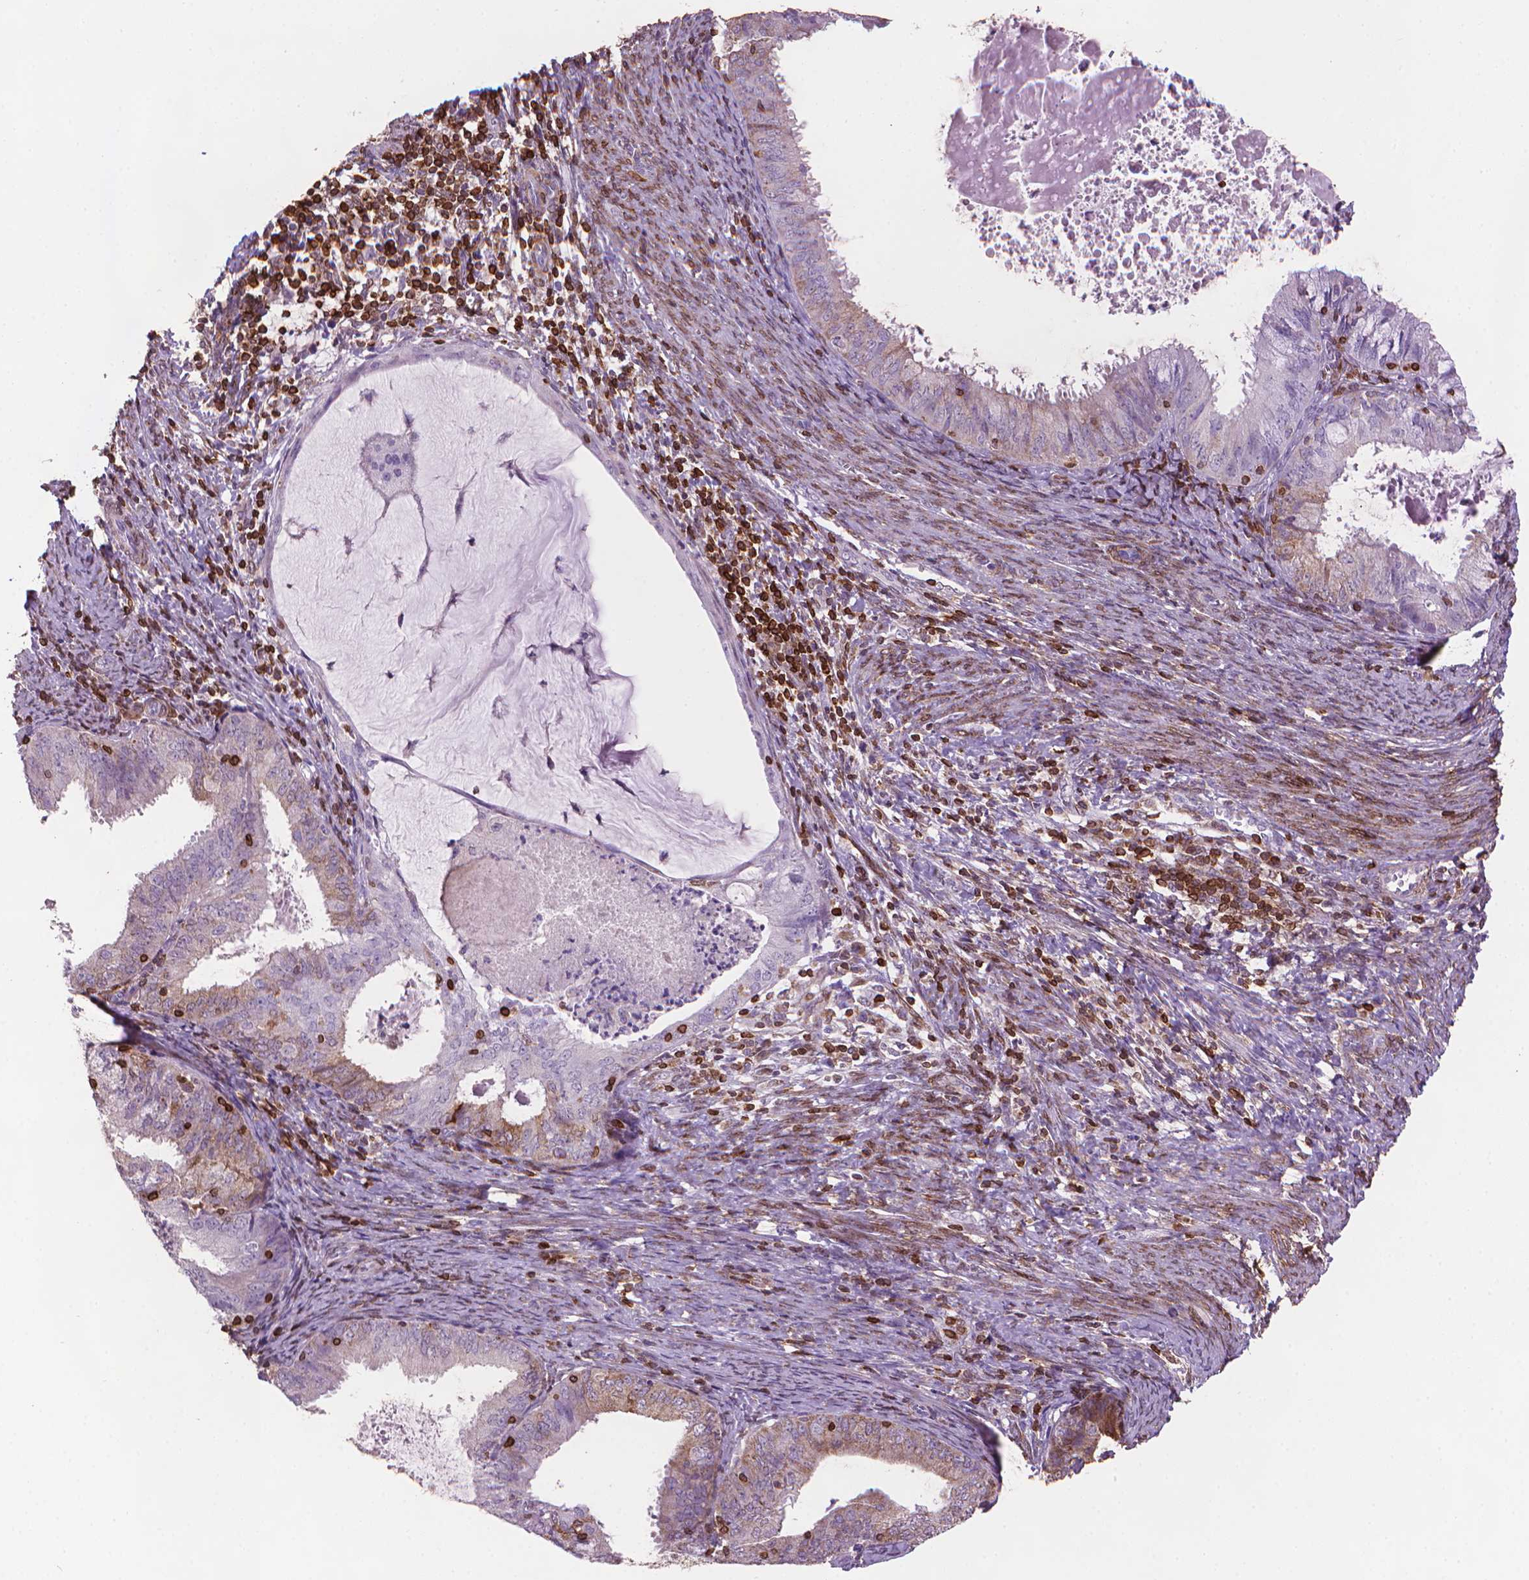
{"staining": {"intensity": "weak", "quantity": "25%-75%", "location": "cytoplasmic/membranous"}, "tissue": "endometrial cancer", "cell_type": "Tumor cells", "image_type": "cancer", "snomed": [{"axis": "morphology", "description": "Adenocarcinoma, NOS"}, {"axis": "topography", "description": "Endometrium"}], "caption": "There is low levels of weak cytoplasmic/membranous expression in tumor cells of endometrial cancer (adenocarcinoma), as demonstrated by immunohistochemical staining (brown color).", "gene": "BCL2", "patient": {"sex": "female", "age": 57}}